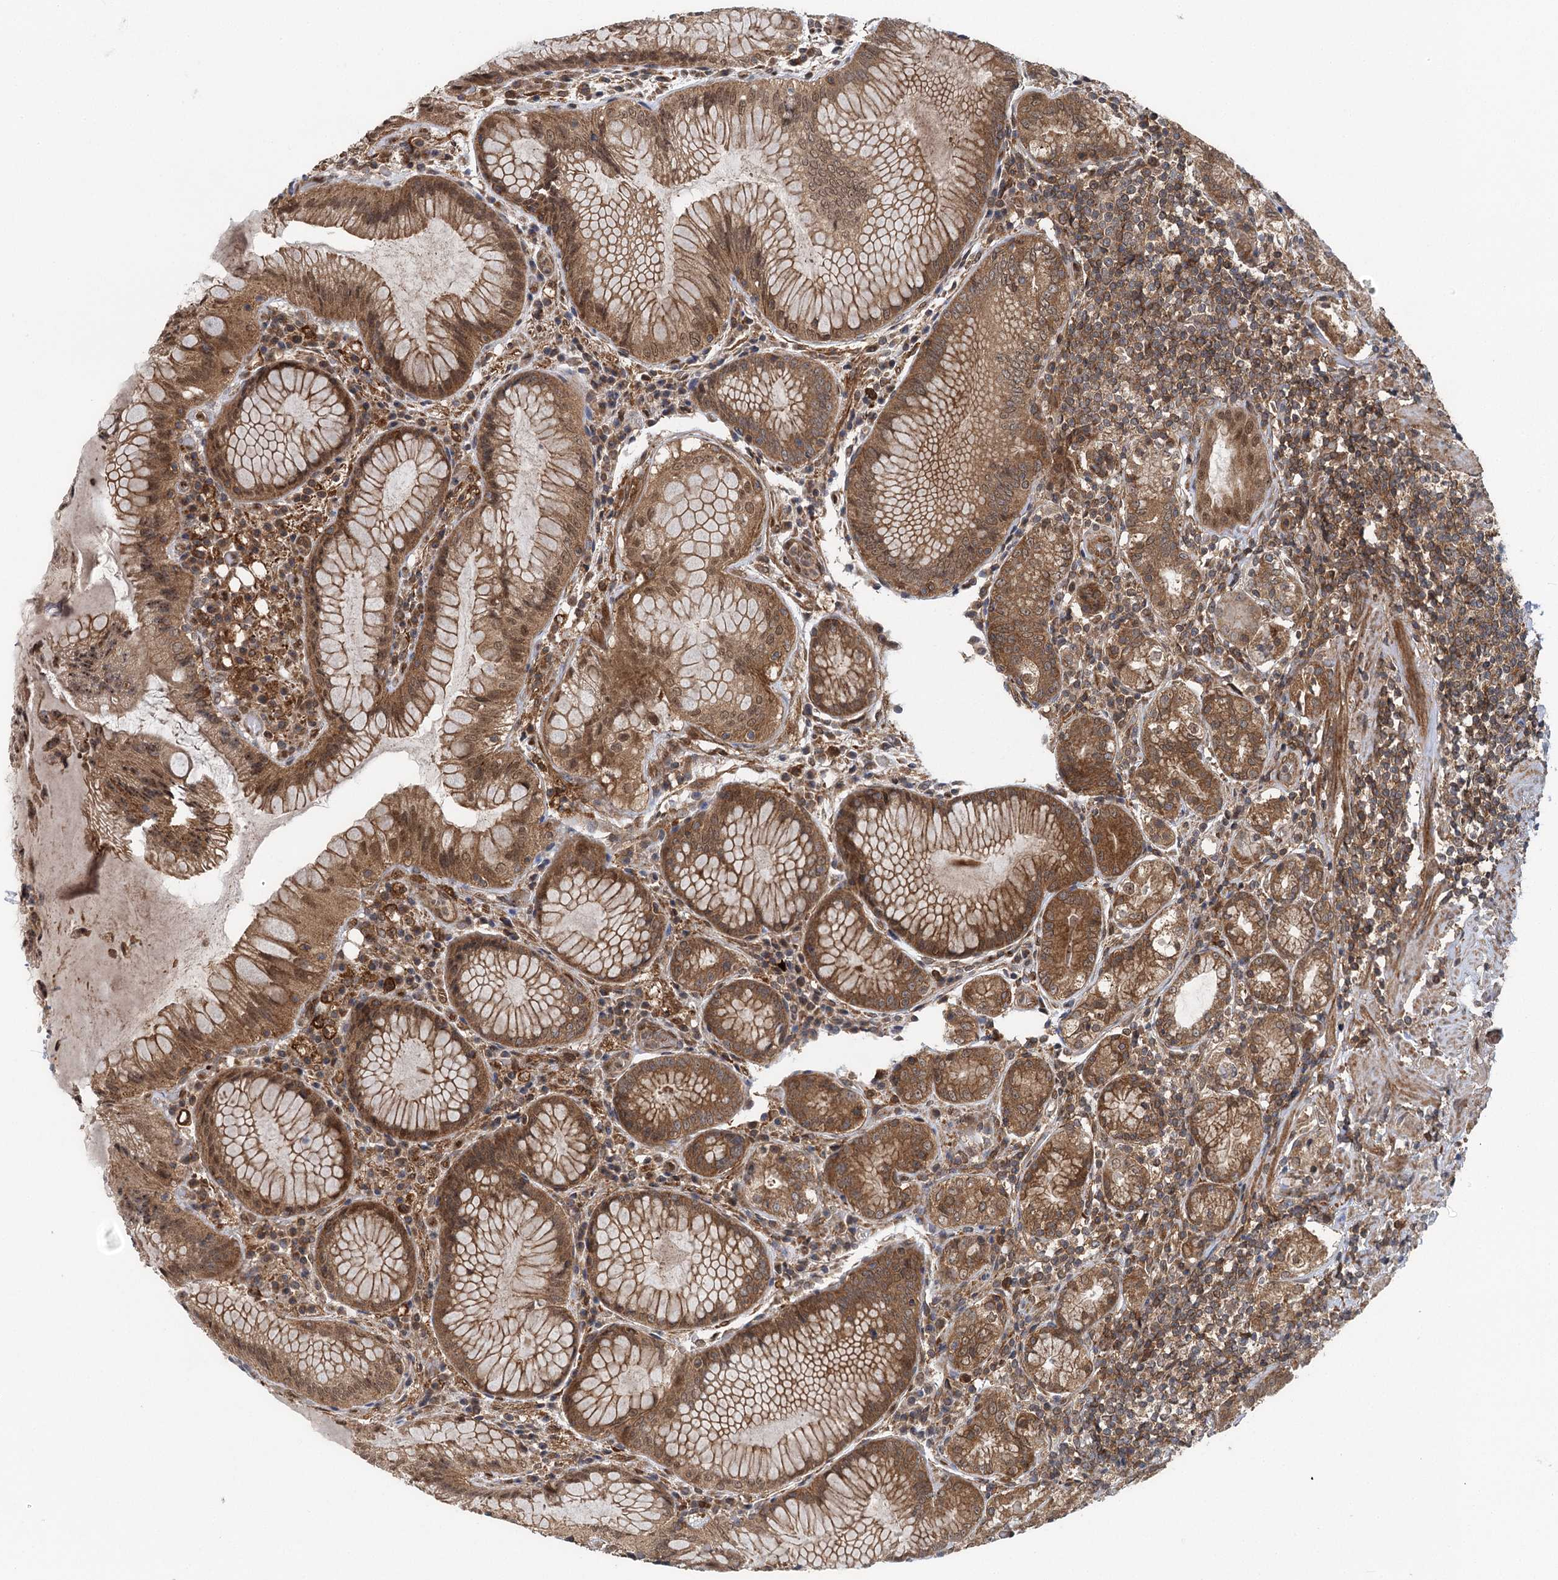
{"staining": {"intensity": "moderate", "quantity": ">75%", "location": "cytoplasmic/membranous"}, "tissue": "stomach", "cell_type": "Glandular cells", "image_type": "normal", "snomed": [{"axis": "morphology", "description": "Normal tissue, NOS"}, {"axis": "topography", "description": "Stomach, upper"}, {"axis": "topography", "description": "Stomach, lower"}], "caption": "Immunohistochemistry (IHC) micrograph of normal stomach: human stomach stained using immunohistochemistry displays medium levels of moderate protein expression localized specifically in the cytoplasmic/membranous of glandular cells, appearing as a cytoplasmic/membranous brown color.", "gene": "C12orf4", "patient": {"sex": "female", "age": 76}}